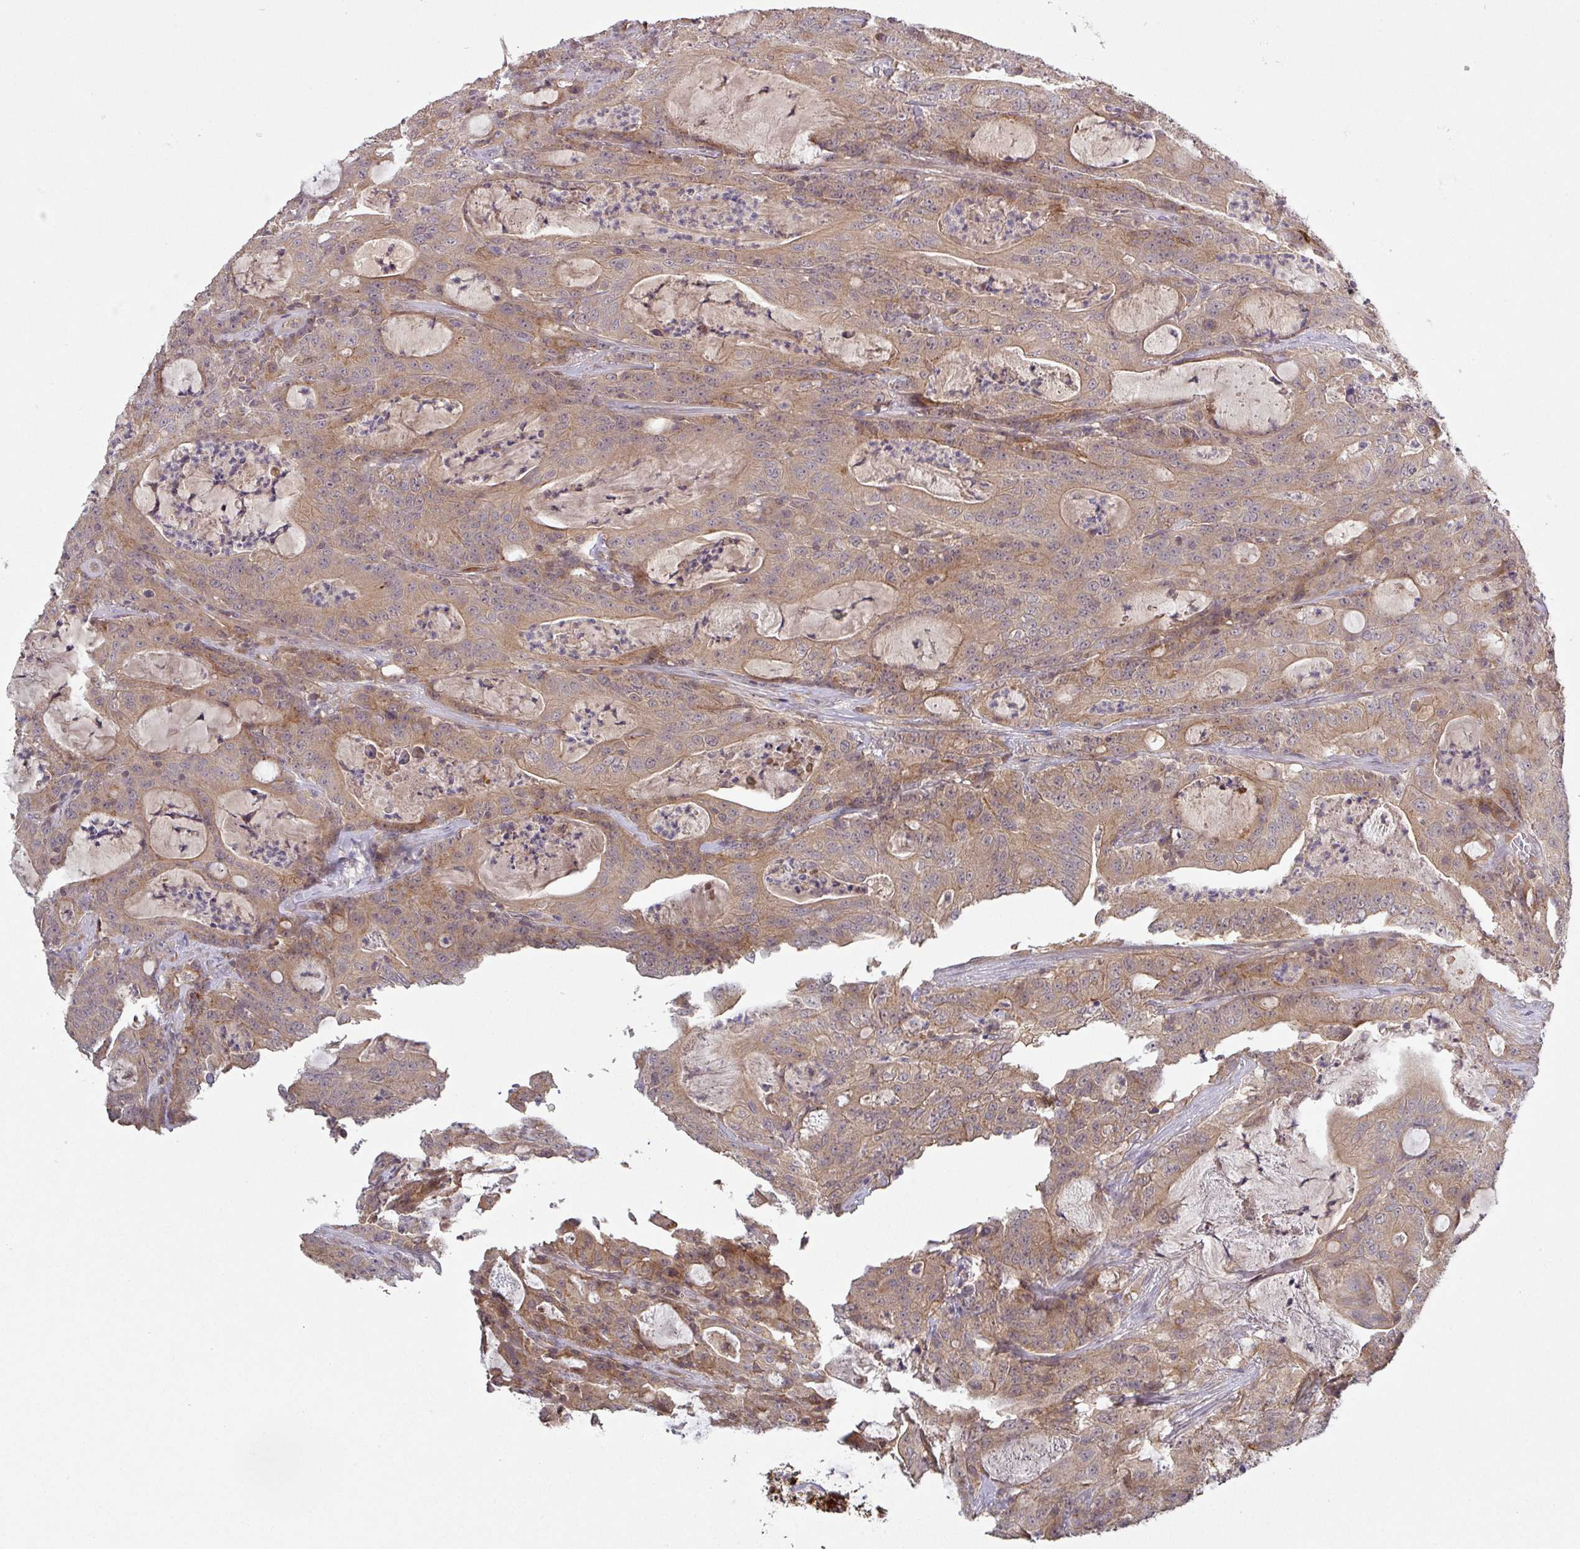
{"staining": {"intensity": "moderate", "quantity": ">75%", "location": "cytoplasmic/membranous"}, "tissue": "colorectal cancer", "cell_type": "Tumor cells", "image_type": "cancer", "snomed": [{"axis": "morphology", "description": "Adenocarcinoma, NOS"}, {"axis": "topography", "description": "Colon"}], "caption": "High-power microscopy captured an immunohistochemistry histopathology image of adenocarcinoma (colorectal), revealing moderate cytoplasmic/membranous positivity in about >75% of tumor cells. The staining was performed using DAB, with brown indicating positive protein expression. Nuclei are stained blue with hematoxylin.", "gene": "CCDC121", "patient": {"sex": "male", "age": 83}}